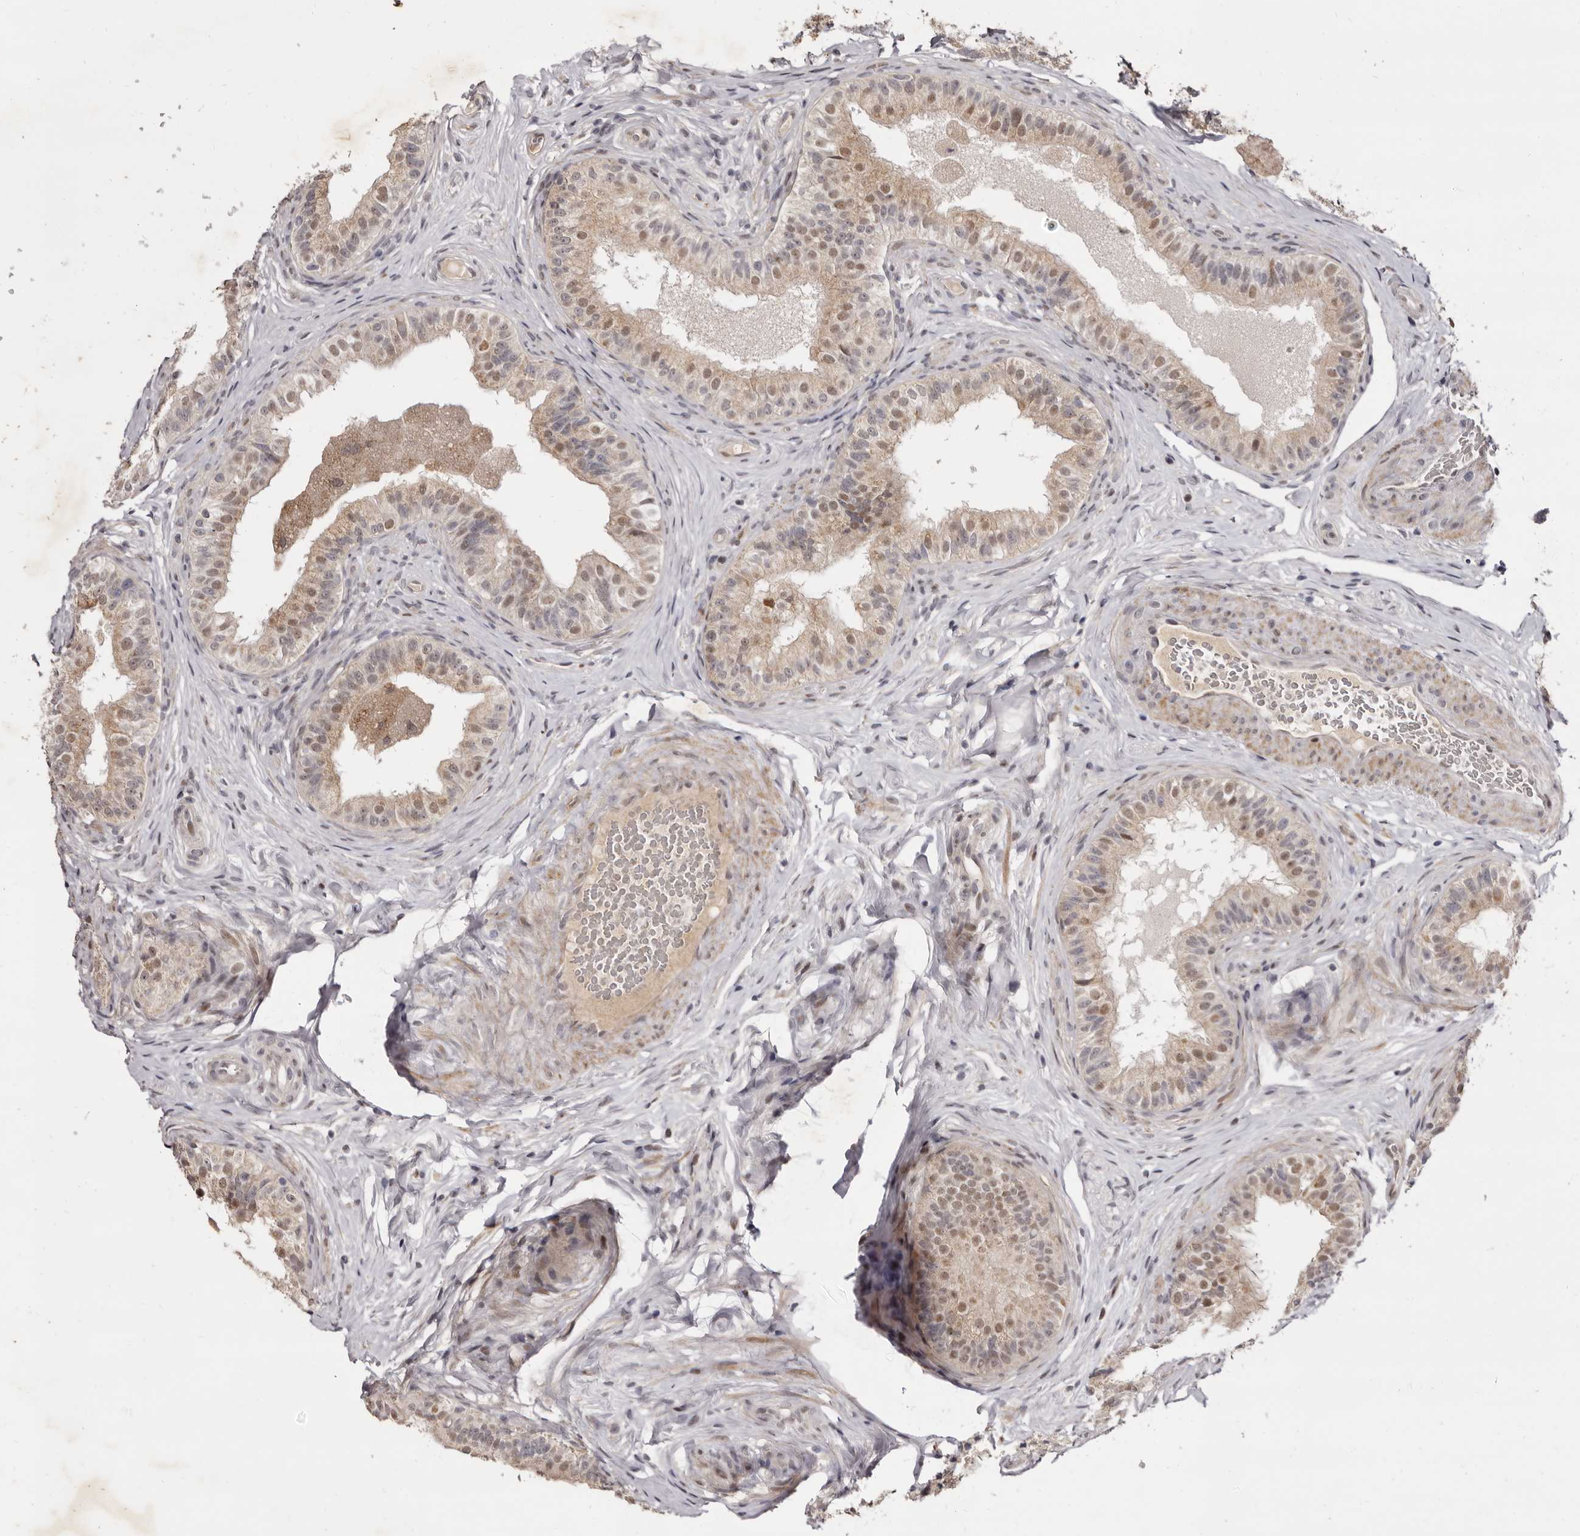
{"staining": {"intensity": "moderate", "quantity": "25%-75%", "location": "cytoplasmic/membranous,nuclear"}, "tissue": "epididymis", "cell_type": "Glandular cells", "image_type": "normal", "snomed": [{"axis": "morphology", "description": "Normal tissue, NOS"}, {"axis": "topography", "description": "Epididymis"}], "caption": "Moderate cytoplasmic/membranous,nuclear positivity is seen in about 25%-75% of glandular cells in unremarkable epididymis.", "gene": "ZNF326", "patient": {"sex": "male", "age": 49}}